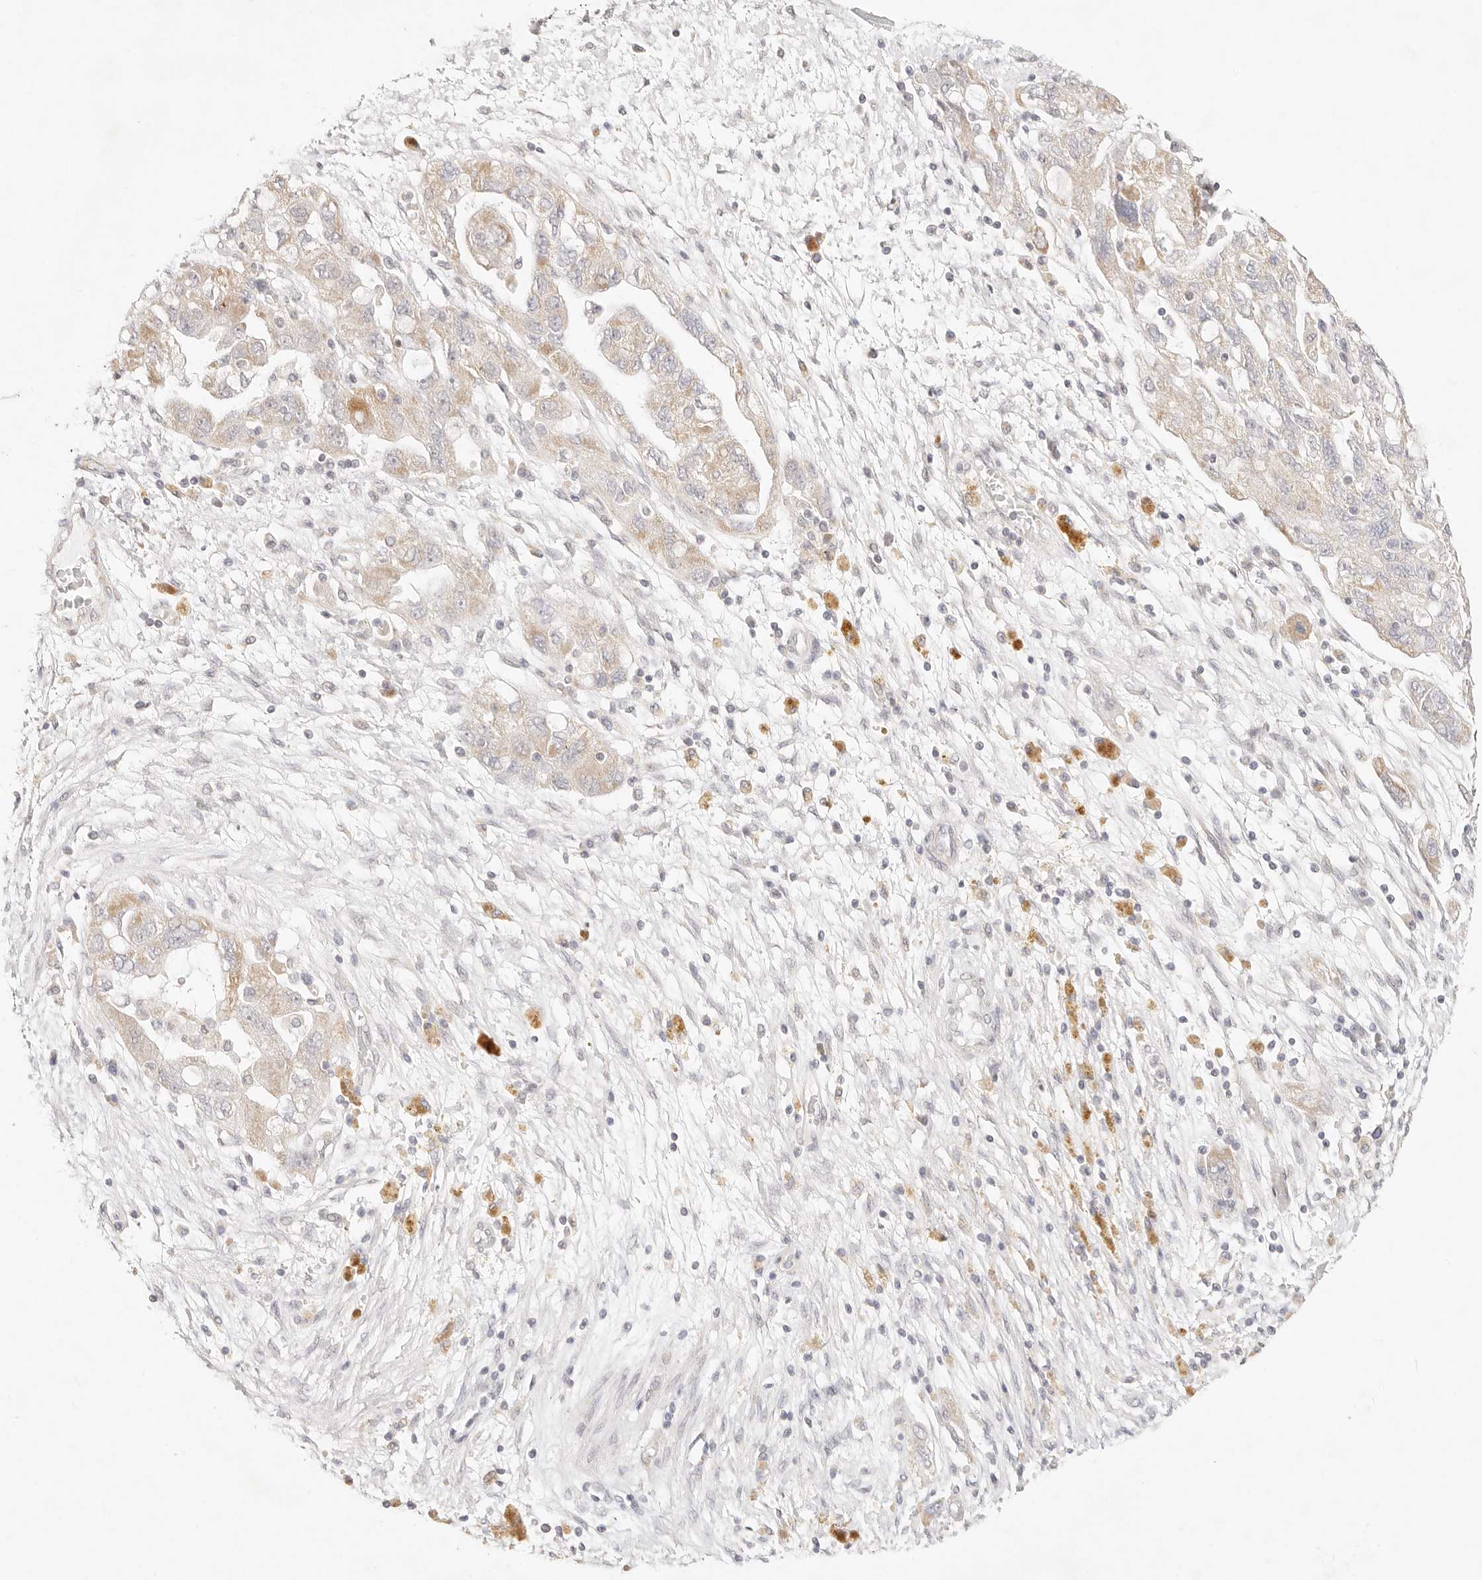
{"staining": {"intensity": "weak", "quantity": "25%-75%", "location": "cytoplasmic/membranous"}, "tissue": "ovarian cancer", "cell_type": "Tumor cells", "image_type": "cancer", "snomed": [{"axis": "morphology", "description": "Carcinoma, NOS"}, {"axis": "morphology", "description": "Cystadenocarcinoma, serous, NOS"}, {"axis": "topography", "description": "Ovary"}], "caption": "Ovarian cancer stained for a protein exhibits weak cytoplasmic/membranous positivity in tumor cells.", "gene": "GPR156", "patient": {"sex": "female", "age": 69}}